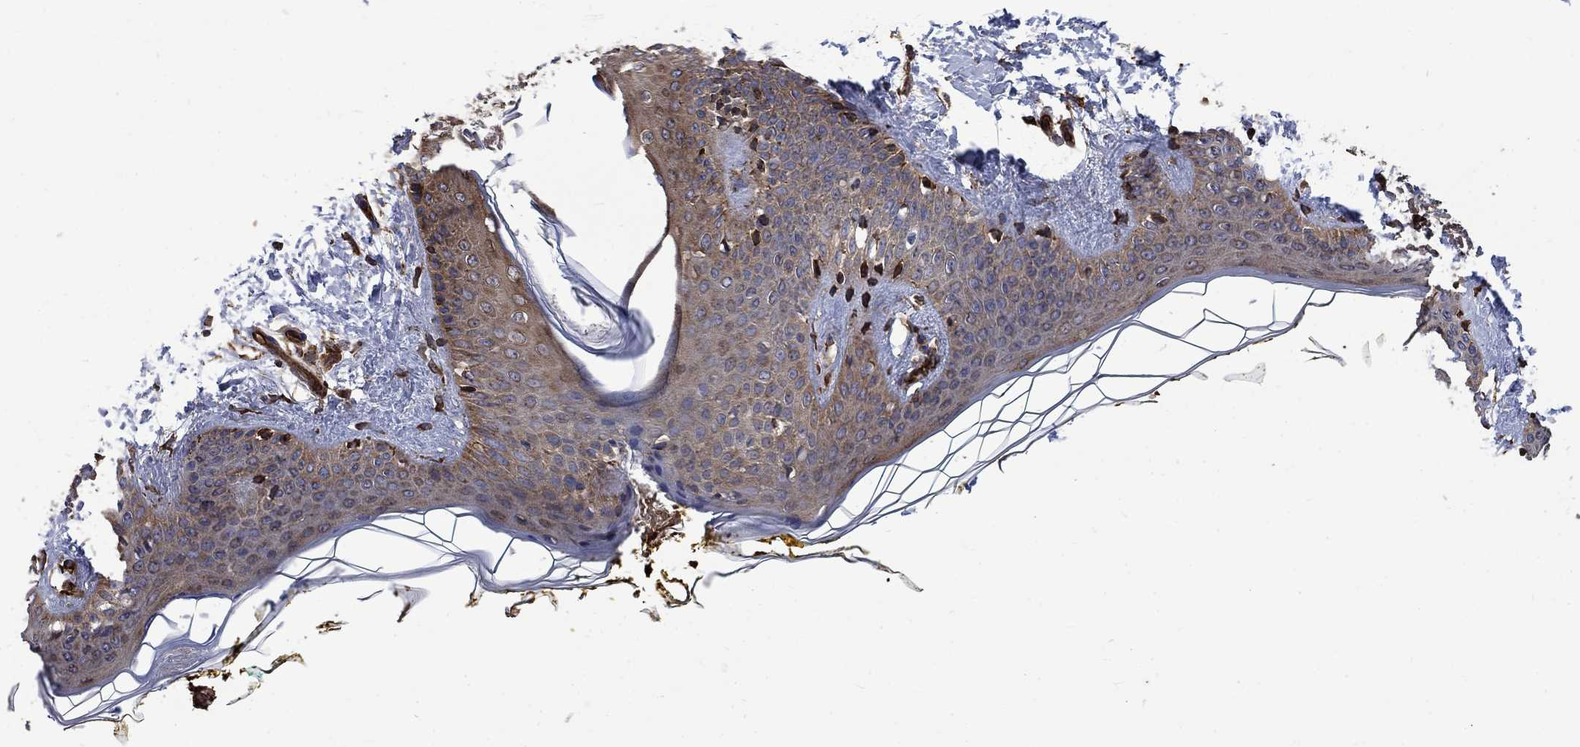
{"staining": {"intensity": "strong", "quantity": ">75%", "location": "cytoplasmic/membranous"}, "tissue": "skin", "cell_type": "Fibroblasts", "image_type": "normal", "snomed": [{"axis": "morphology", "description": "Normal tissue, NOS"}, {"axis": "topography", "description": "Skin"}], "caption": "DAB immunohistochemical staining of unremarkable human skin demonstrates strong cytoplasmic/membranous protein staining in approximately >75% of fibroblasts. Immunohistochemistry stains the protein of interest in brown and the nuclei are stained blue.", "gene": "CUTC", "patient": {"sex": "female", "age": 34}}